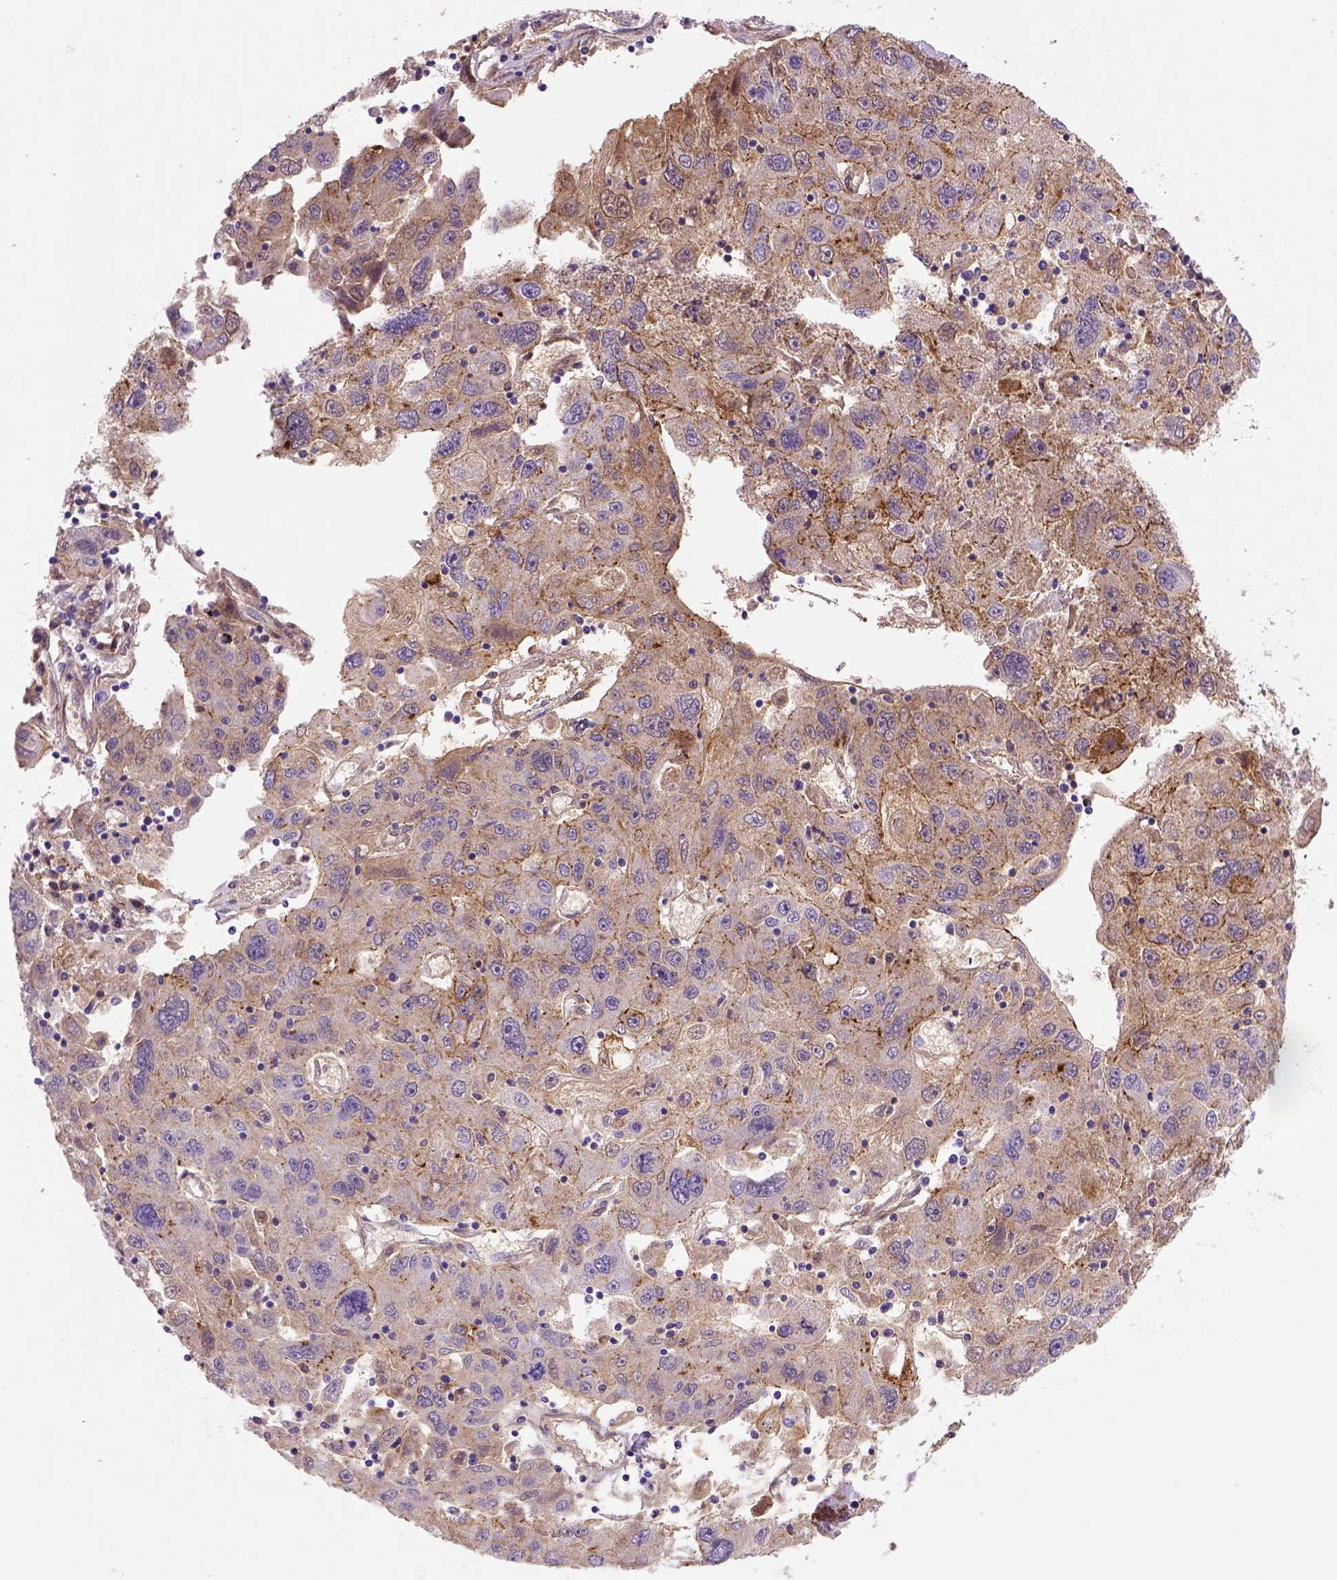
{"staining": {"intensity": "moderate", "quantity": ">75%", "location": "cytoplasmic/membranous"}, "tissue": "stomach cancer", "cell_type": "Tumor cells", "image_type": "cancer", "snomed": [{"axis": "morphology", "description": "Adenocarcinoma, NOS"}, {"axis": "topography", "description": "Stomach"}], "caption": "The image displays a brown stain indicating the presence of a protein in the cytoplasmic/membranous of tumor cells in stomach adenocarcinoma.", "gene": "CDH1", "patient": {"sex": "male", "age": 56}}